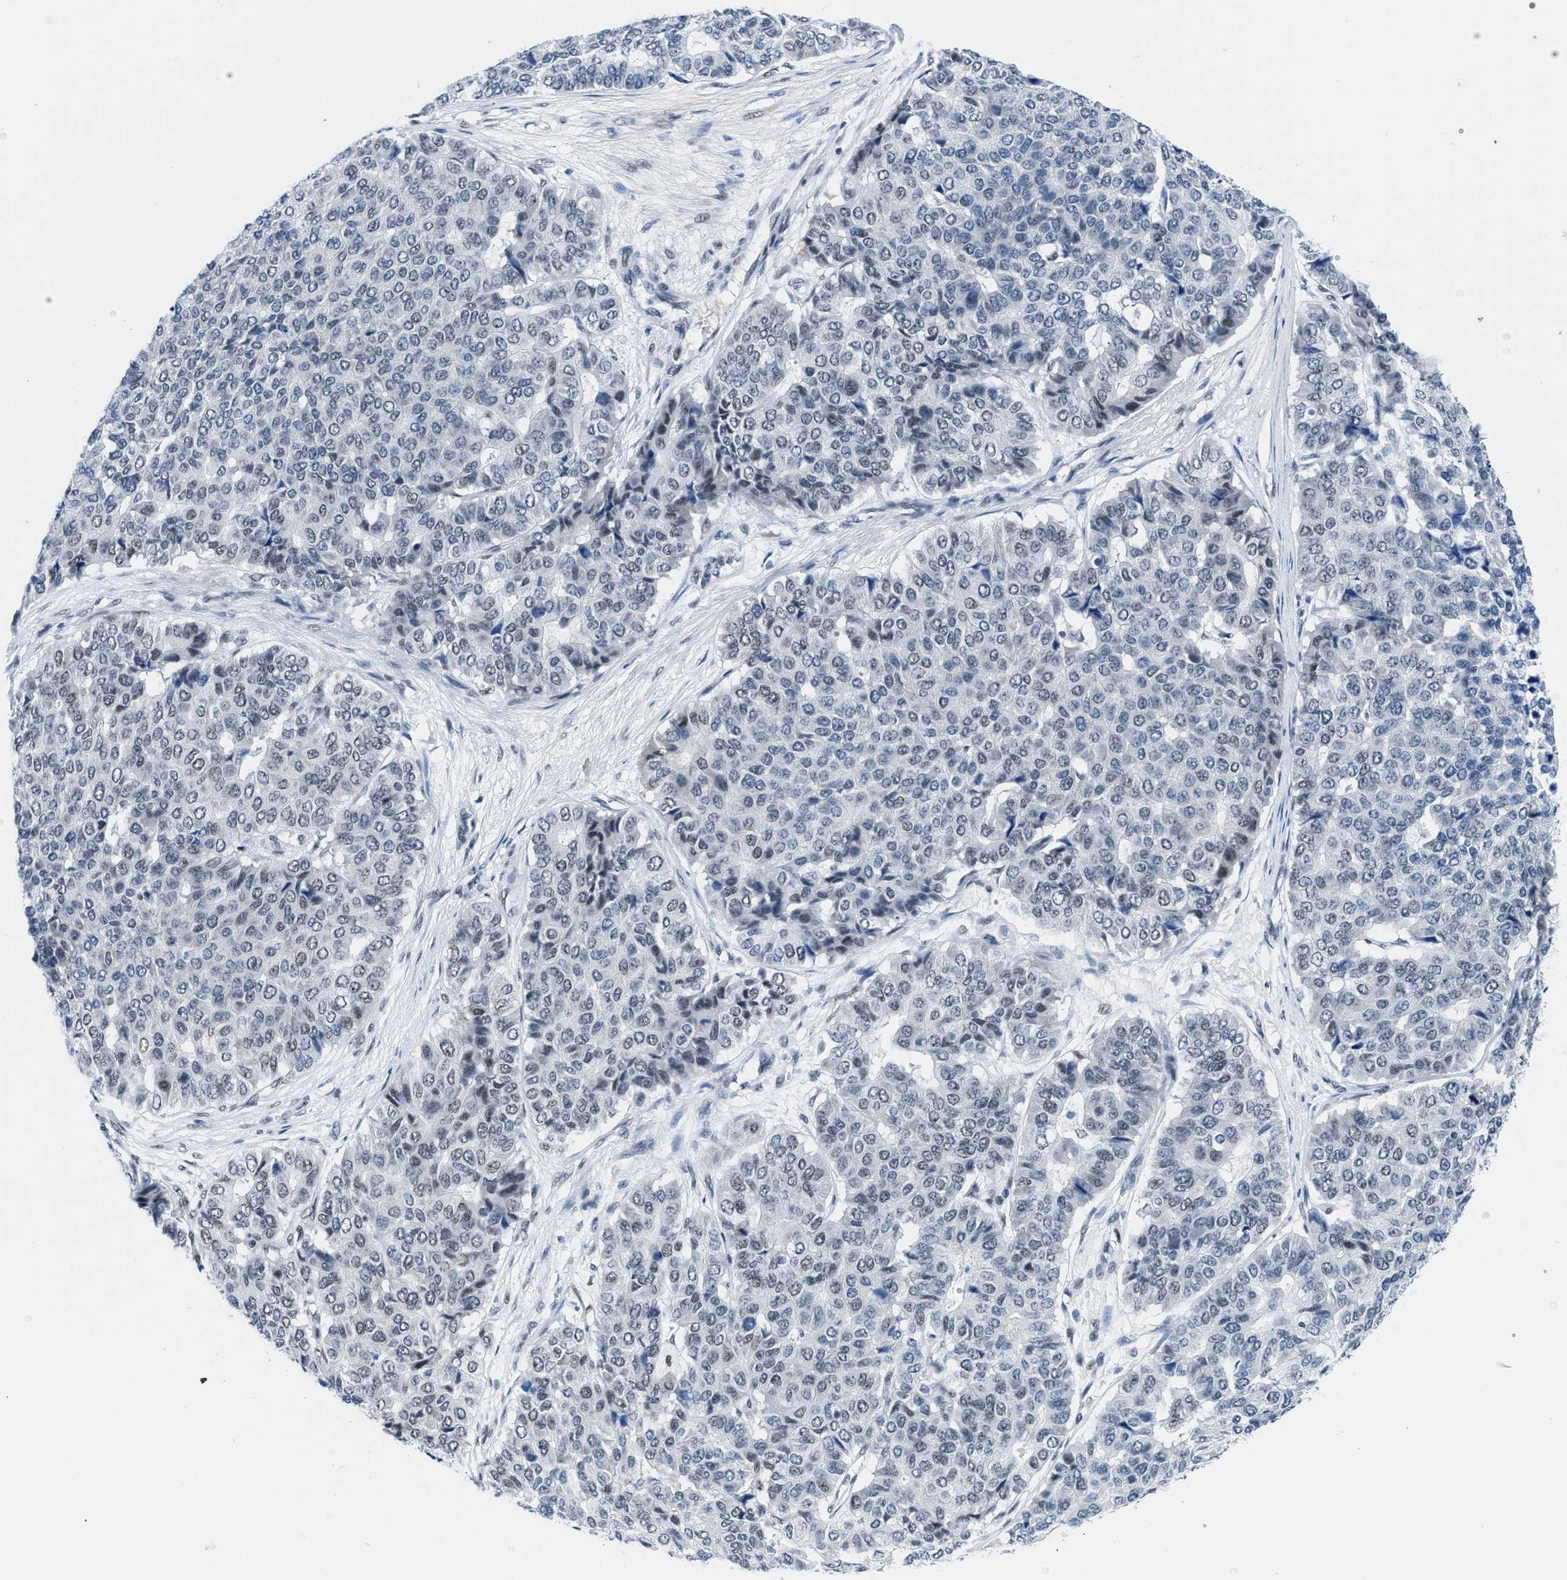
{"staining": {"intensity": "weak", "quantity": "<25%", "location": "nuclear"}, "tissue": "pancreatic cancer", "cell_type": "Tumor cells", "image_type": "cancer", "snomed": [{"axis": "morphology", "description": "Adenocarcinoma, NOS"}, {"axis": "topography", "description": "Pancreas"}], "caption": "High magnification brightfield microscopy of pancreatic cancer (adenocarcinoma) stained with DAB (3,3'-diaminobenzidine) (brown) and counterstained with hematoxylin (blue): tumor cells show no significant positivity. (DAB immunohistochemistry (IHC) visualized using brightfield microscopy, high magnification).", "gene": "SMARCAD1", "patient": {"sex": "male", "age": 50}}